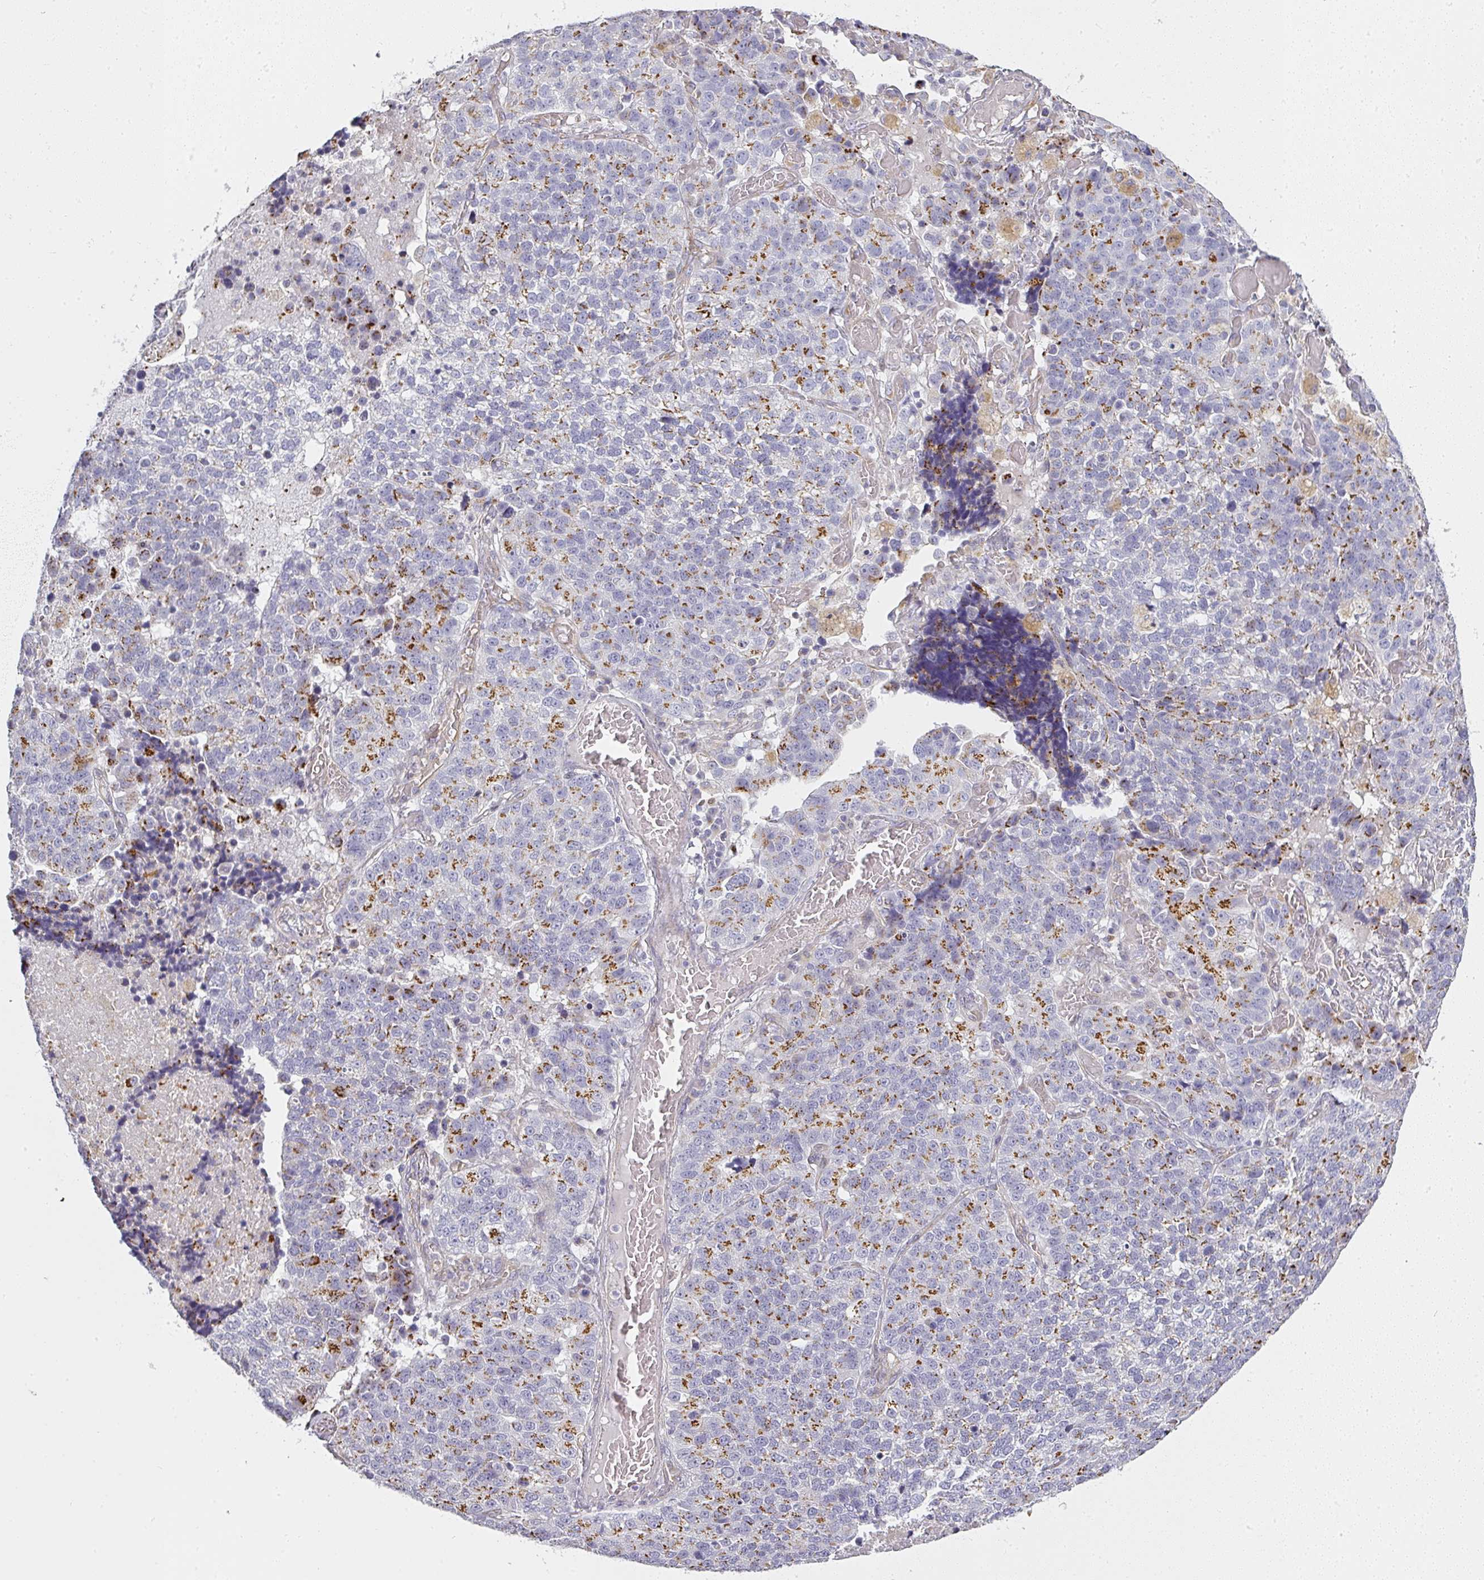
{"staining": {"intensity": "moderate", "quantity": "25%-75%", "location": "cytoplasmic/membranous"}, "tissue": "lung cancer", "cell_type": "Tumor cells", "image_type": "cancer", "snomed": [{"axis": "morphology", "description": "Adenocarcinoma, NOS"}, {"axis": "topography", "description": "Lung"}], "caption": "This is an image of immunohistochemistry (IHC) staining of lung adenocarcinoma, which shows moderate expression in the cytoplasmic/membranous of tumor cells.", "gene": "ATP8B2", "patient": {"sex": "male", "age": 49}}